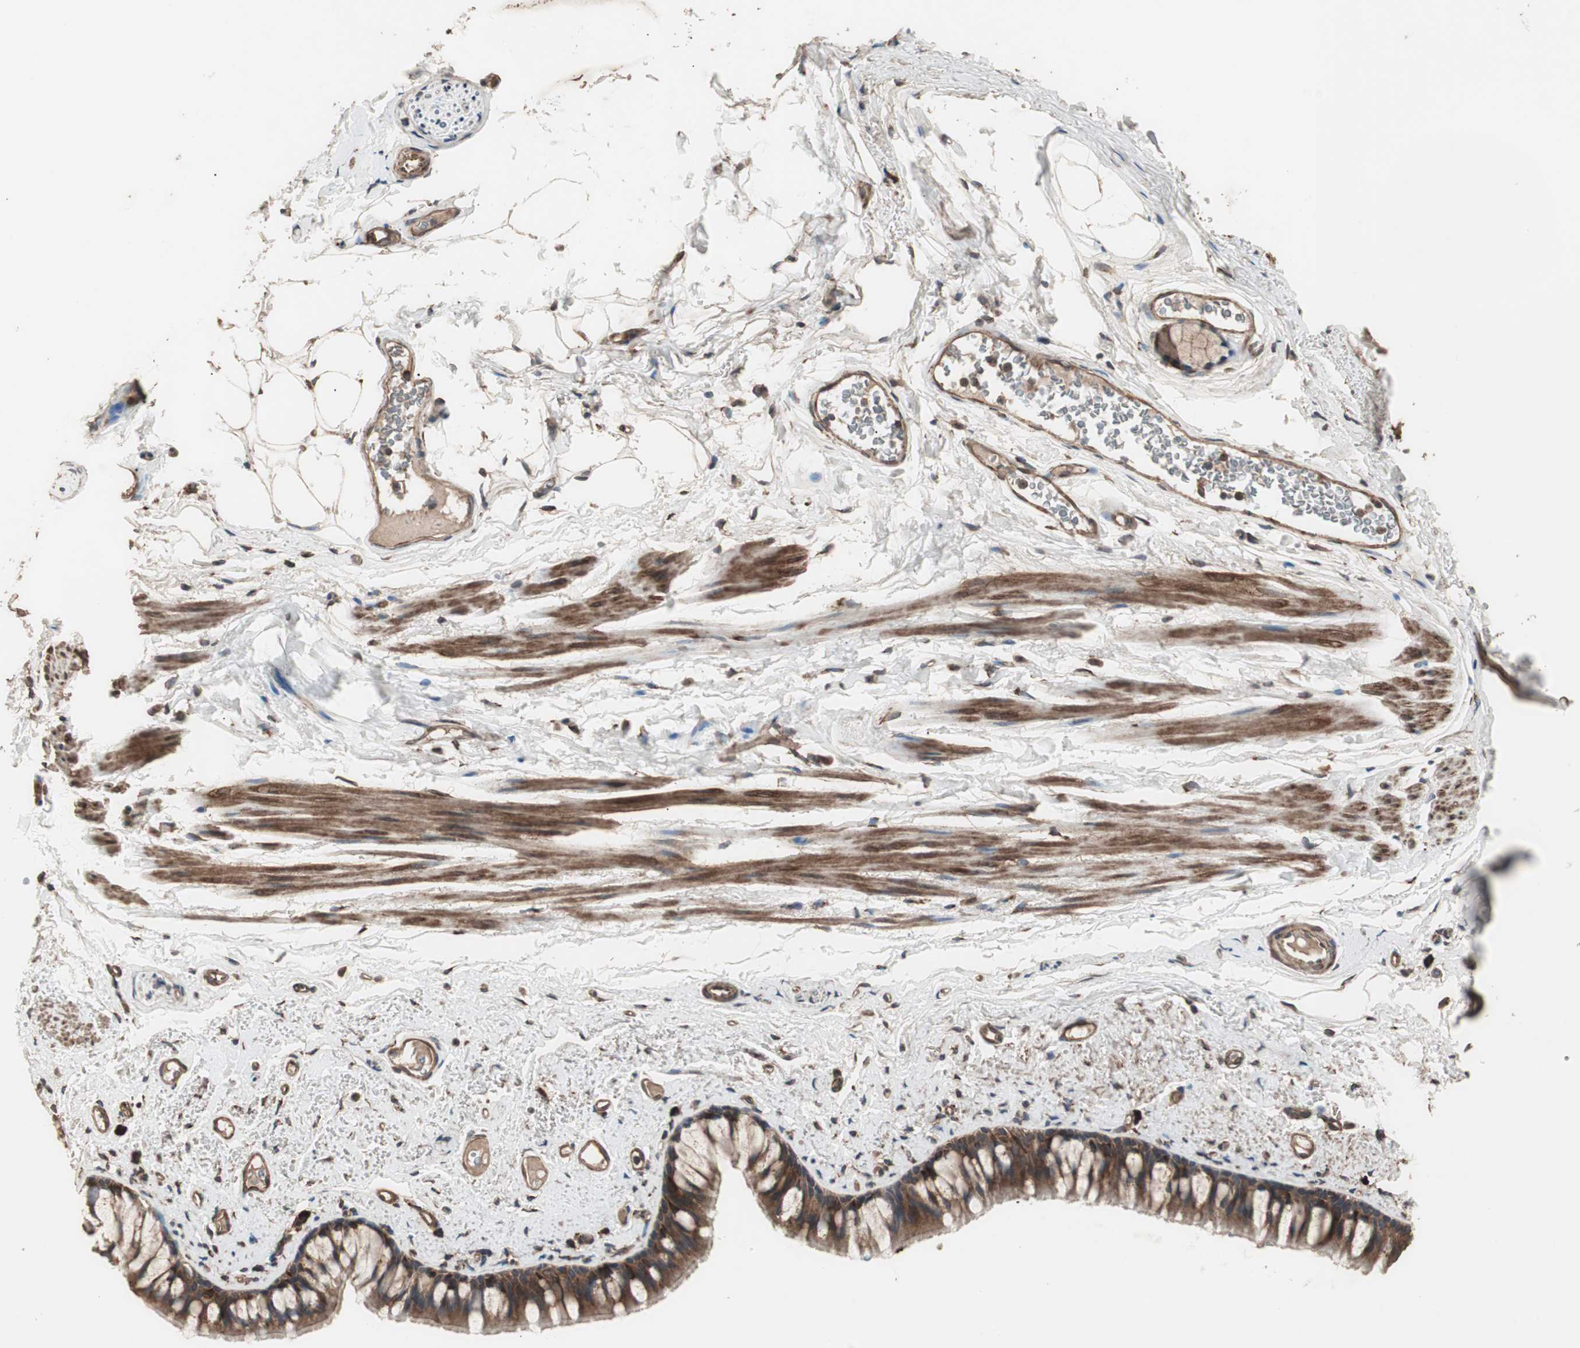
{"staining": {"intensity": "strong", "quantity": ">75%", "location": "cytoplasmic/membranous"}, "tissue": "bronchus", "cell_type": "Respiratory epithelial cells", "image_type": "normal", "snomed": [{"axis": "morphology", "description": "Normal tissue, NOS"}, {"axis": "topography", "description": "Bronchus"}], "caption": "Benign bronchus was stained to show a protein in brown. There is high levels of strong cytoplasmic/membranous positivity in approximately >75% of respiratory epithelial cells. The protein is stained brown, and the nuclei are stained in blue (DAB IHC with brightfield microscopy, high magnification).", "gene": "LZTS1", "patient": {"sex": "female", "age": 73}}